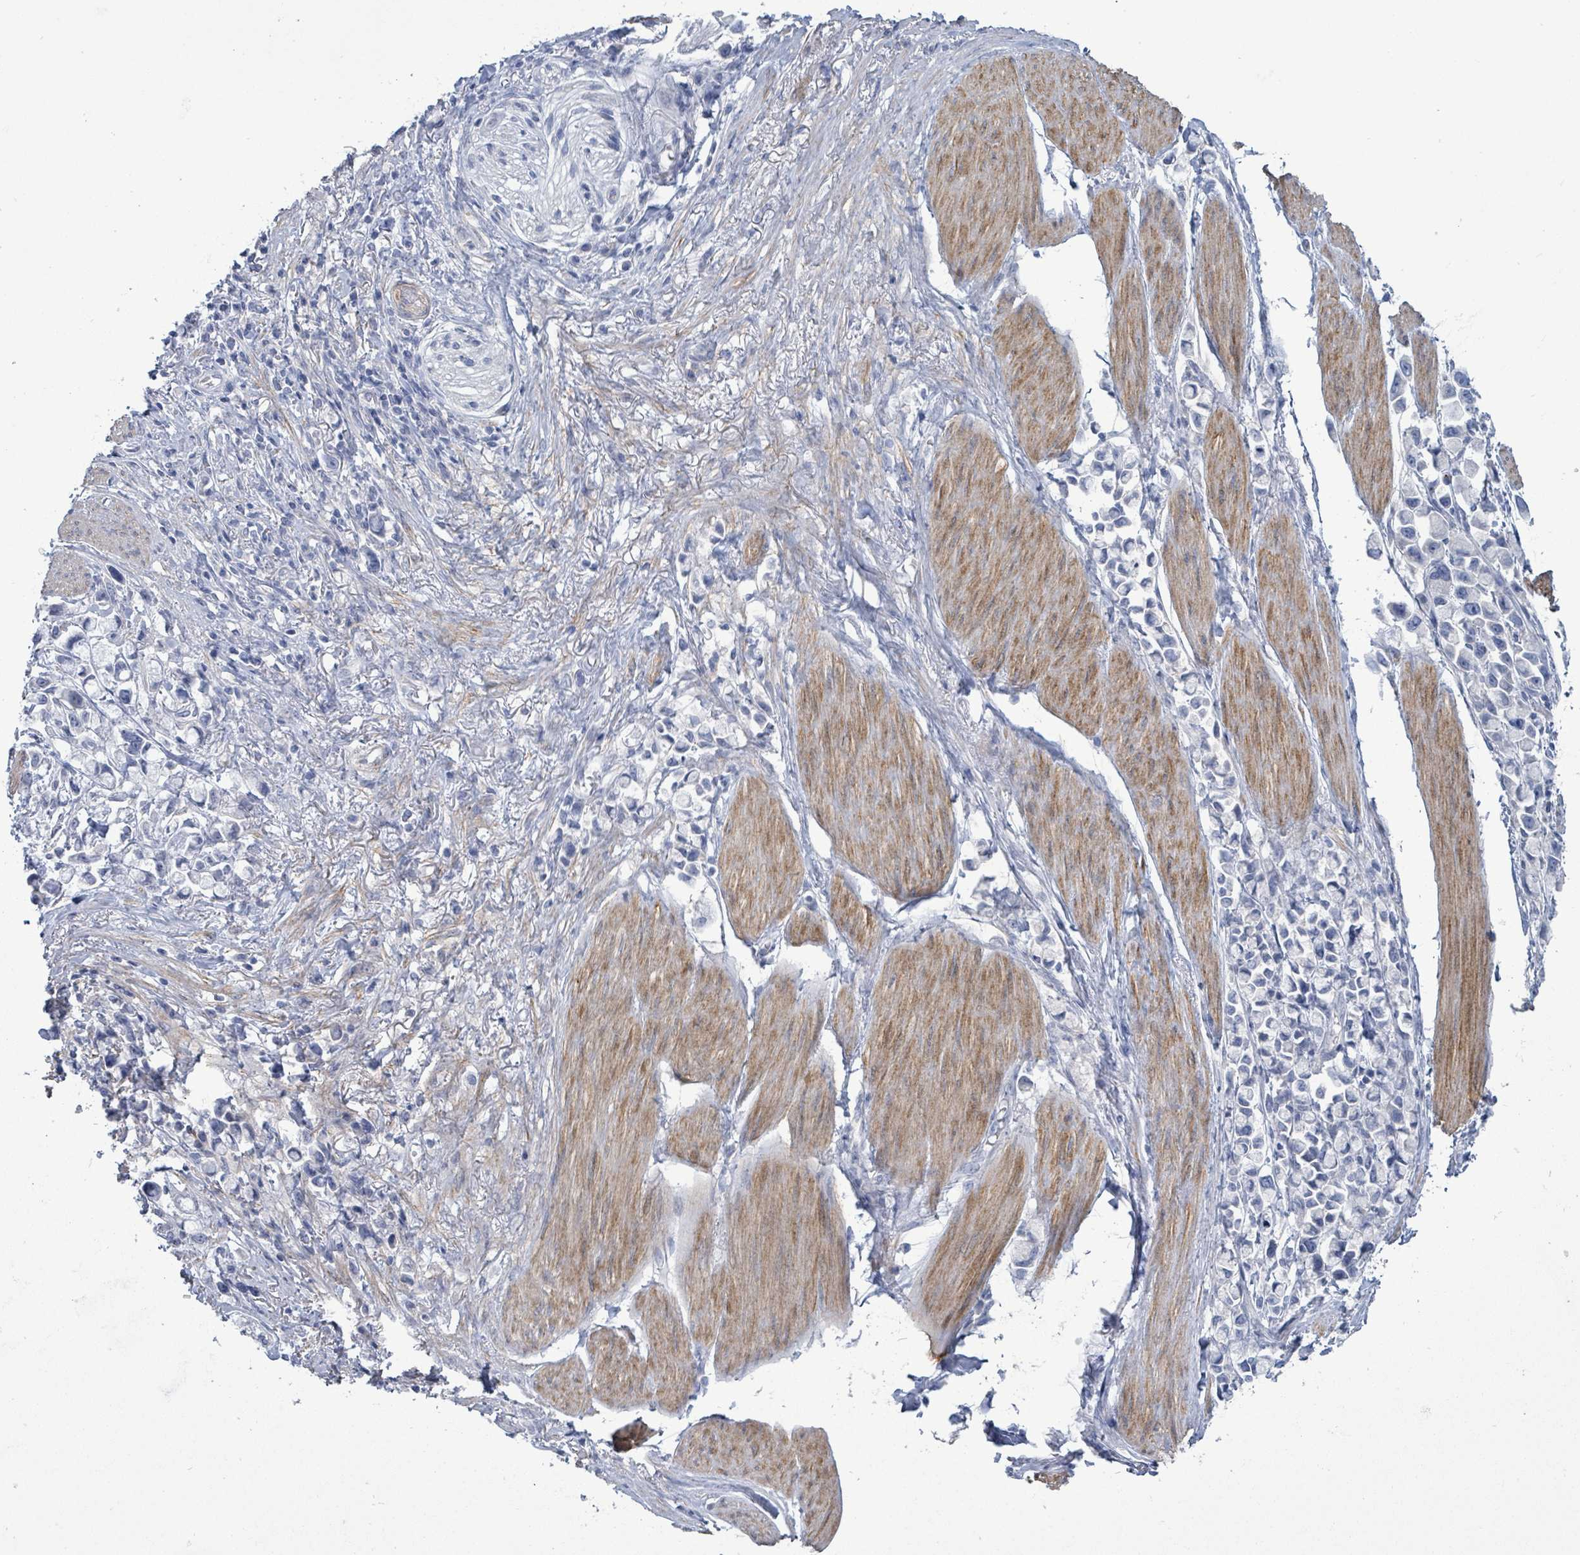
{"staining": {"intensity": "negative", "quantity": "none", "location": "none"}, "tissue": "stomach cancer", "cell_type": "Tumor cells", "image_type": "cancer", "snomed": [{"axis": "morphology", "description": "Adenocarcinoma, NOS"}, {"axis": "topography", "description": "Stomach"}], "caption": "This is an IHC micrograph of human adenocarcinoma (stomach). There is no staining in tumor cells.", "gene": "PKLR", "patient": {"sex": "female", "age": 81}}